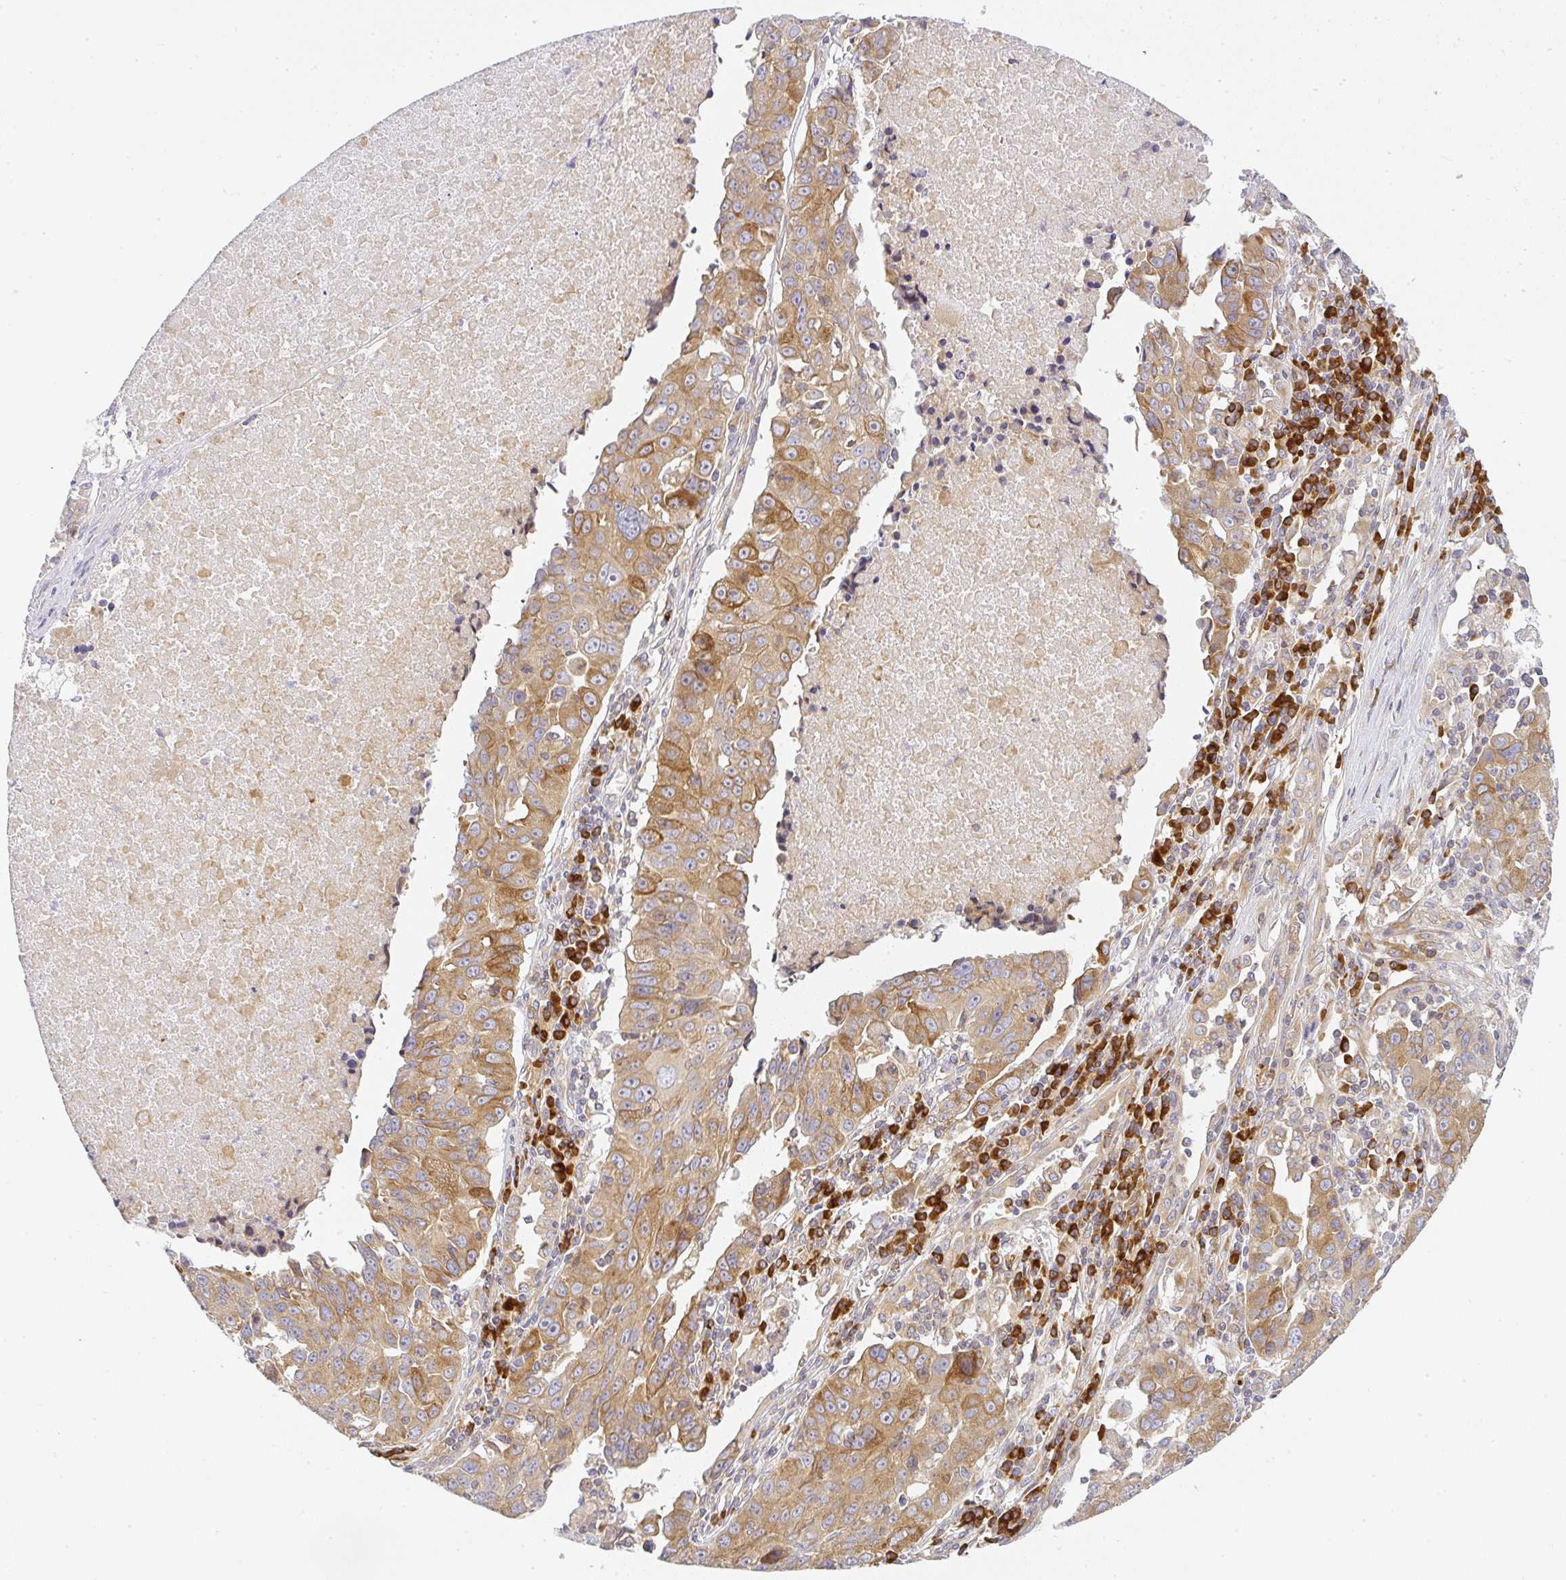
{"staining": {"intensity": "moderate", "quantity": ">75%", "location": "cytoplasmic/membranous"}, "tissue": "lung cancer", "cell_type": "Tumor cells", "image_type": "cancer", "snomed": [{"axis": "morphology", "description": "Squamous cell carcinoma, NOS"}, {"axis": "topography", "description": "Lung"}], "caption": "DAB (3,3'-diaminobenzidine) immunohistochemical staining of human lung cancer displays moderate cytoplasmic/membranous protein staining in approximately >75% of tumor cells.", "gene": "DERL2", "patient": {"sex": "female", "age": 66}}